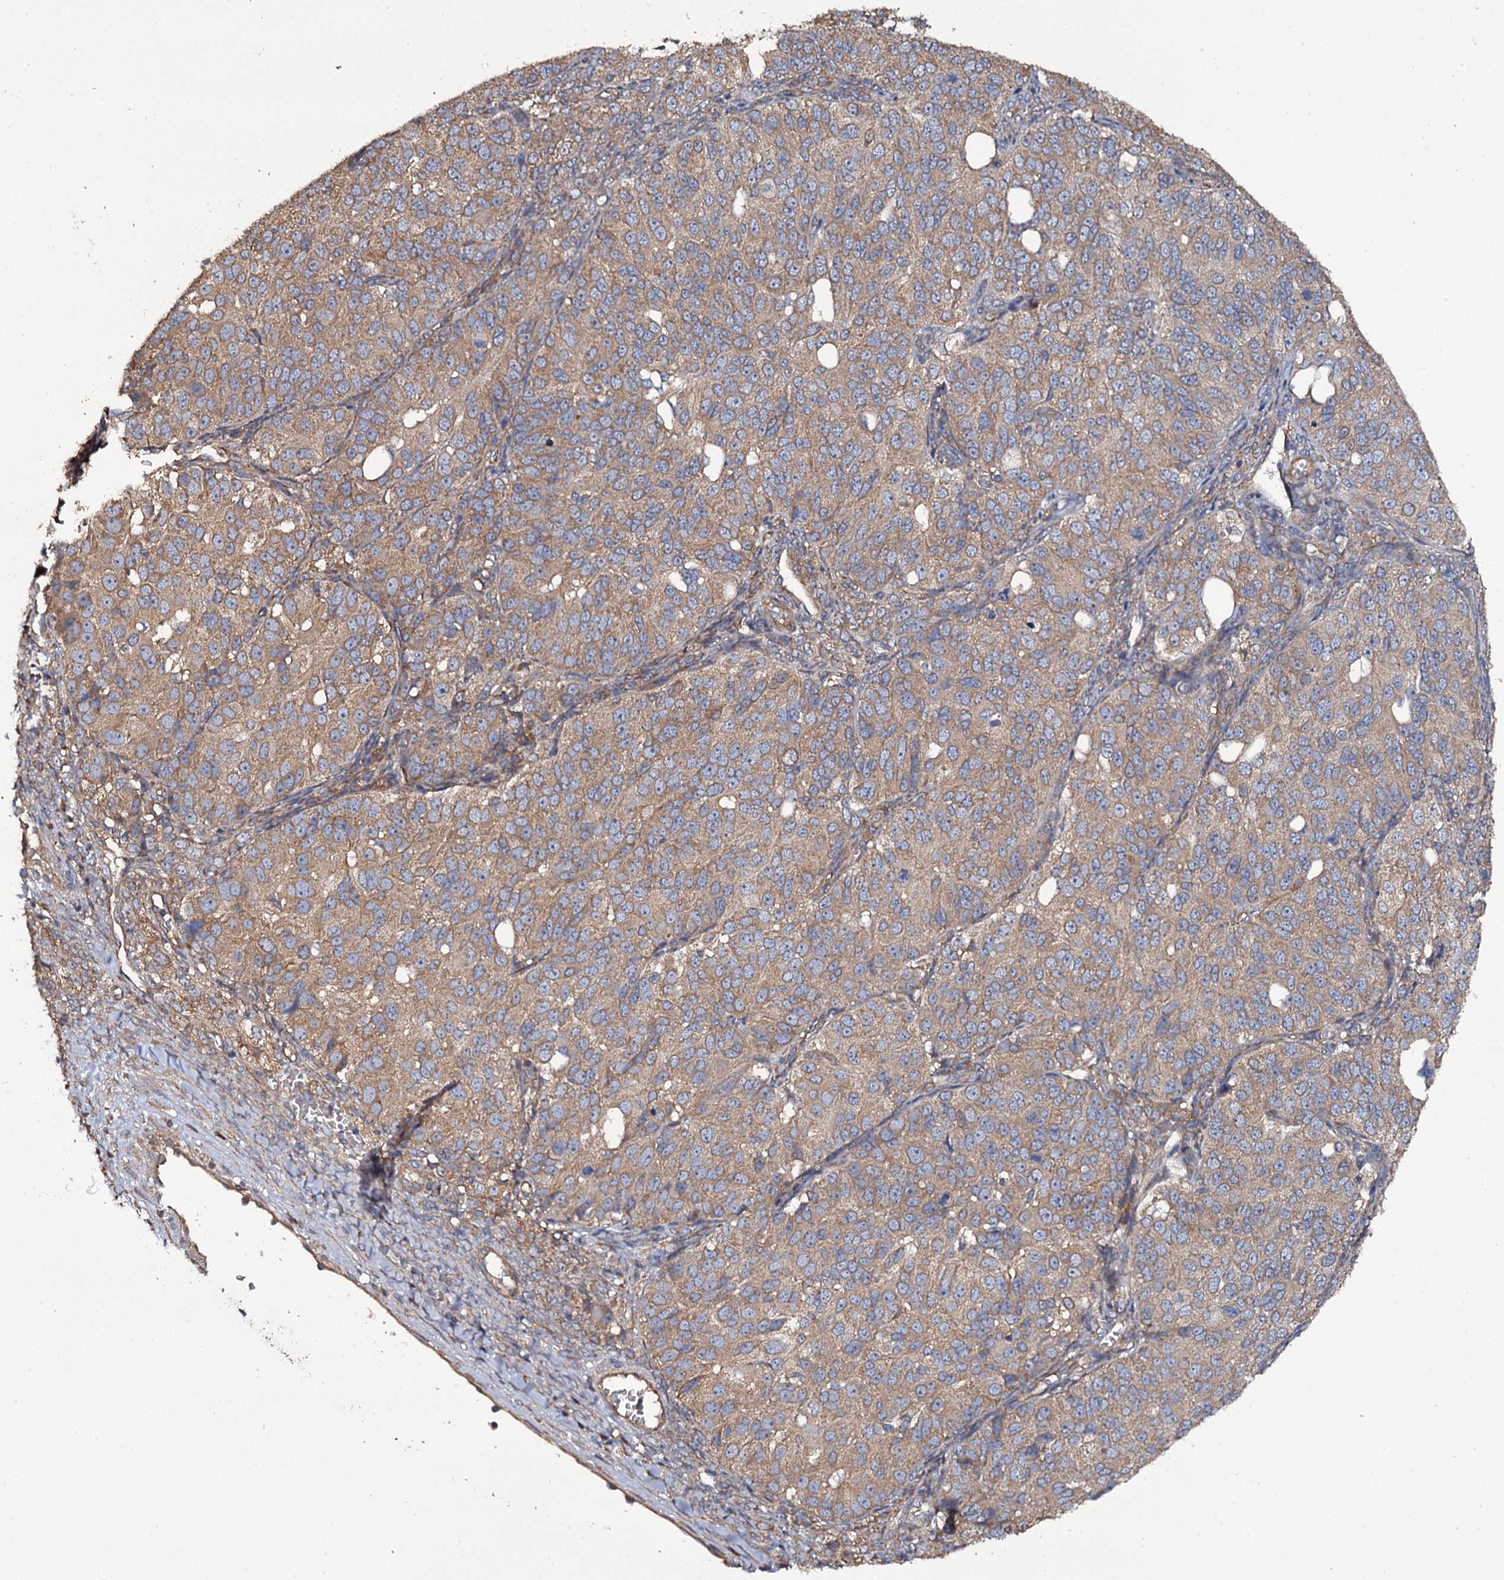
{"staining": {"intensity": "moderate", "quantity": ">75%", "location": "cytoplasmic/membranous"}, "tissue": "ovarian cancer", "cell_type": "Tumor cells", "image_type": "cancer", "snomed": [{"axis": "morphology", "description": "Carcinoma, endometroid"}, {"axis": "topography", "description": "Ovary"}], "caption": "Immunohistochemistry (IHC) (DAB (3,3'-diaminobenzidine)) staining of human ovarian endometroid carcinoma shows moderate cytoplasmic/membranous protein positivity in about >75% of tumor cells.", "gene": "TTC23", "patient": {"sex": "female", "age": 51}}